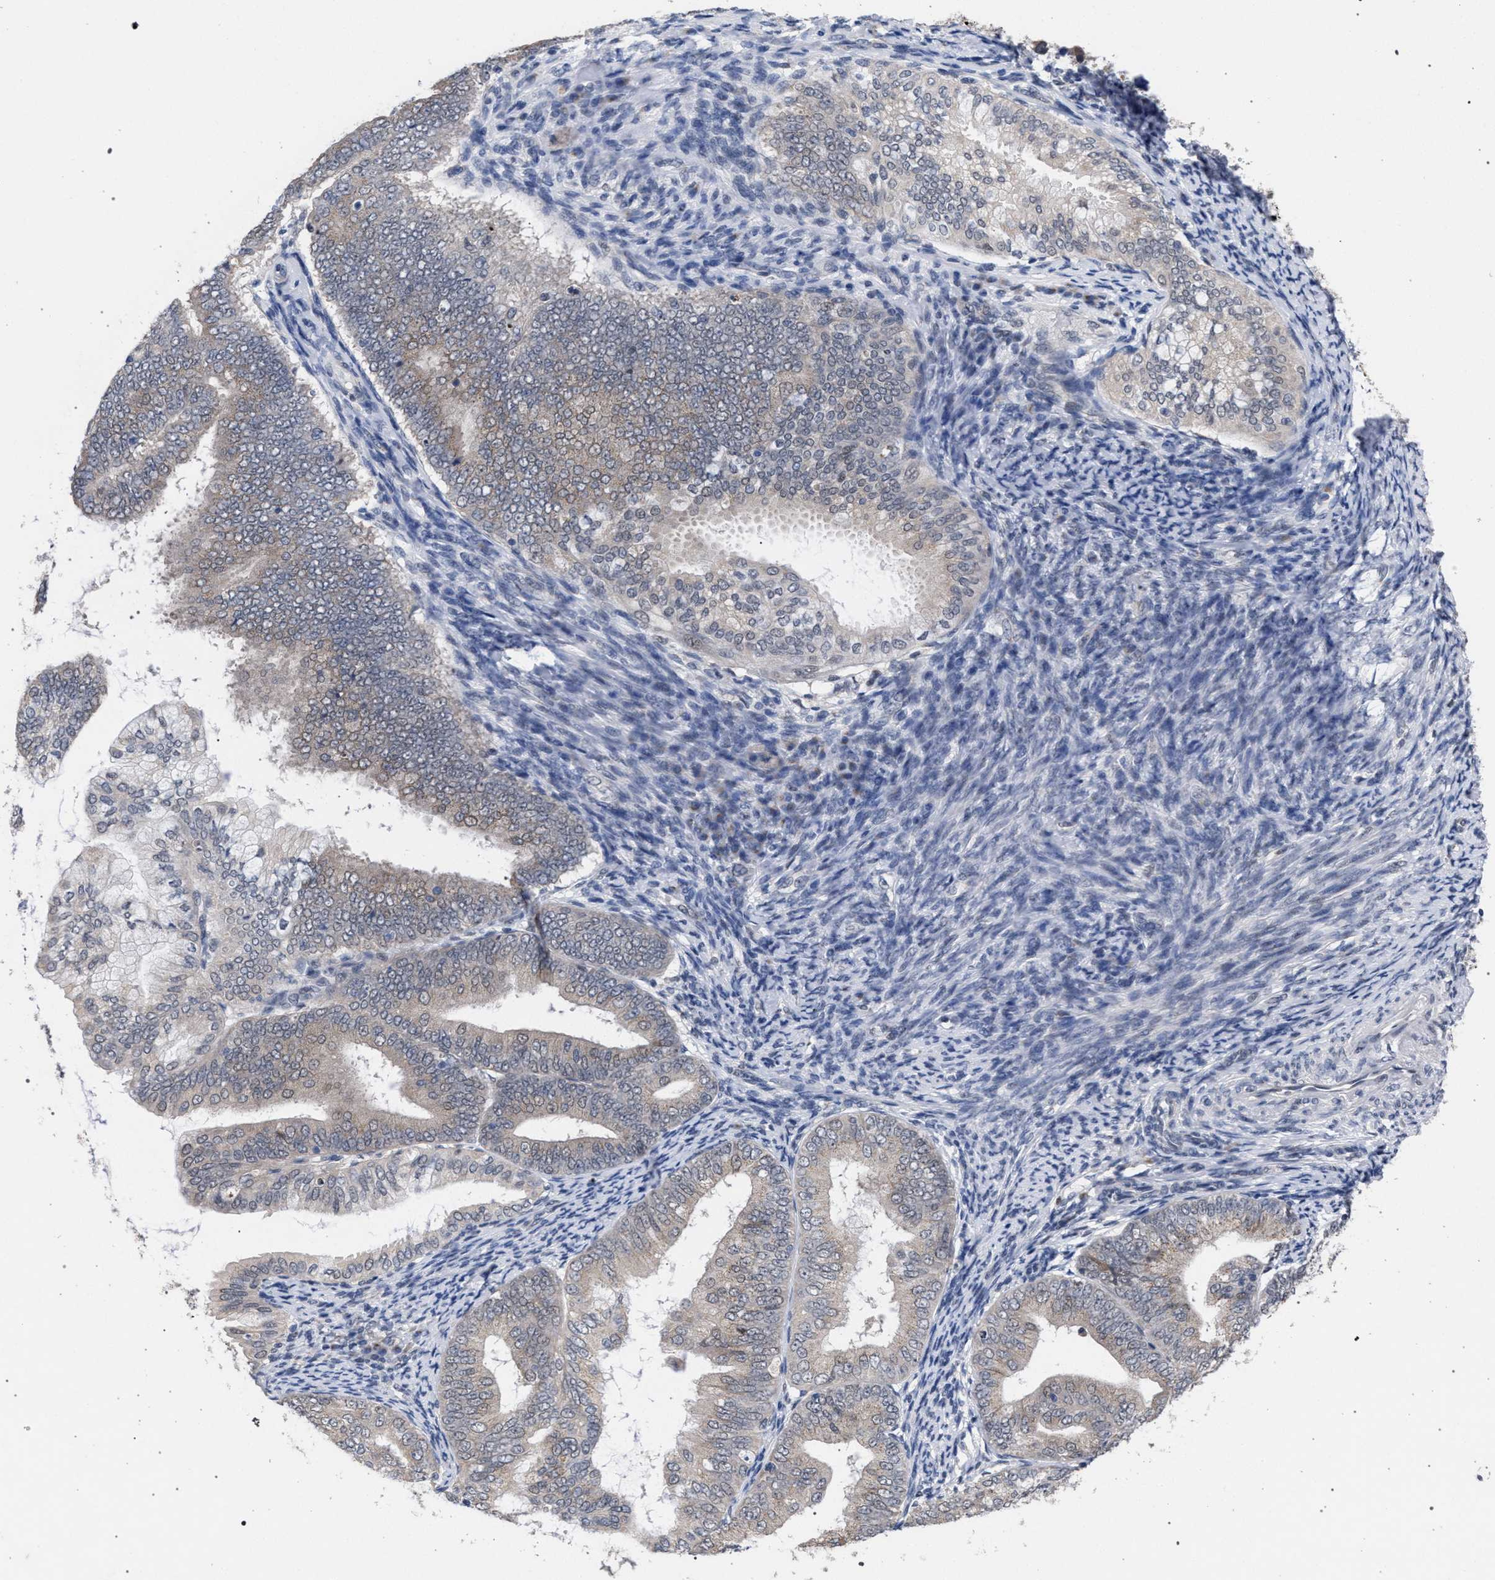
{"staining": {"intensity": "weak", "quantity": ">75%", "location": "cytoplasmic/membranous"}, "tissue": "endometrial cancer", "cell_type": "Tumor cells", "image_type": "cancer", "snomed": [{"axis": "morphology", "description": "Adenocarcinoma, NOS"}, {"axis": "topography", "description": "Endometrium"}], "caption": "DAB (3,3'-diaminobenzidine) immunohistochemical staining of endometrial adenocarcinoma displays weak cytoplasmic/membranous protein staining in approximately >75% of tumor cells.", "gene": "GOLGA2", "patient": {"sex": "female", "age": 63}}